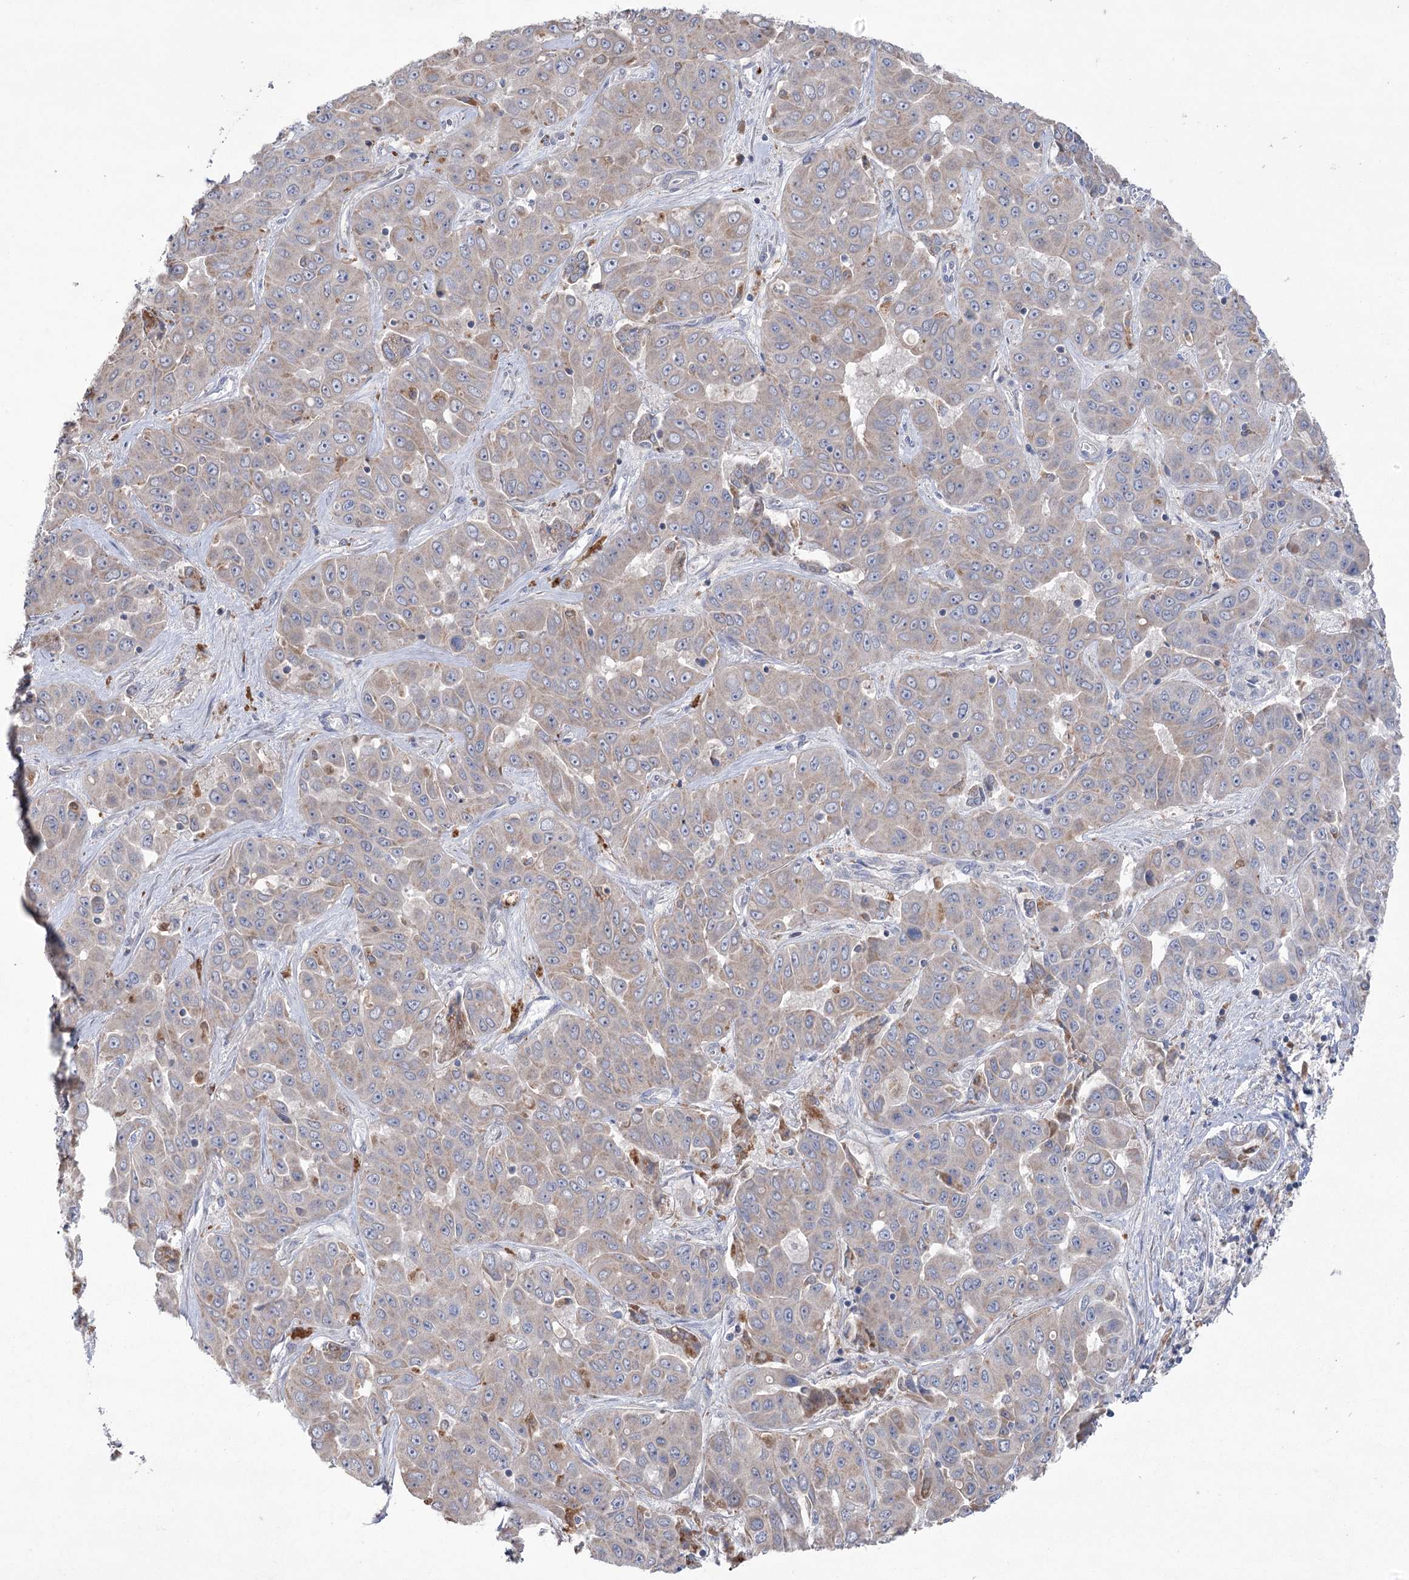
{"staining": {"intensity": "weak", "quantity": "<25%", "location": "cytoplasmic/membranous"}, "tissue": "liver cancer", "cell_type": "Tumor cells", "image_type": "cancer", "snomed": [{"axis": "morphology", "description": "Cholangiocarcinoma"}, {"axis": "topography", "description": "Liver"}], "caption": "IHC of human liver cancer (cholangiocarcinoma) displays no positivity in tumor cells. (Stains: DAB (3,3'-diaminobenzidine) IHC with hematoxylin counter stain, Microscopy: brightfield microscopy at high magnification).", "gene": "MTCH2", "patient": {"sex": "female", "age": 52}}